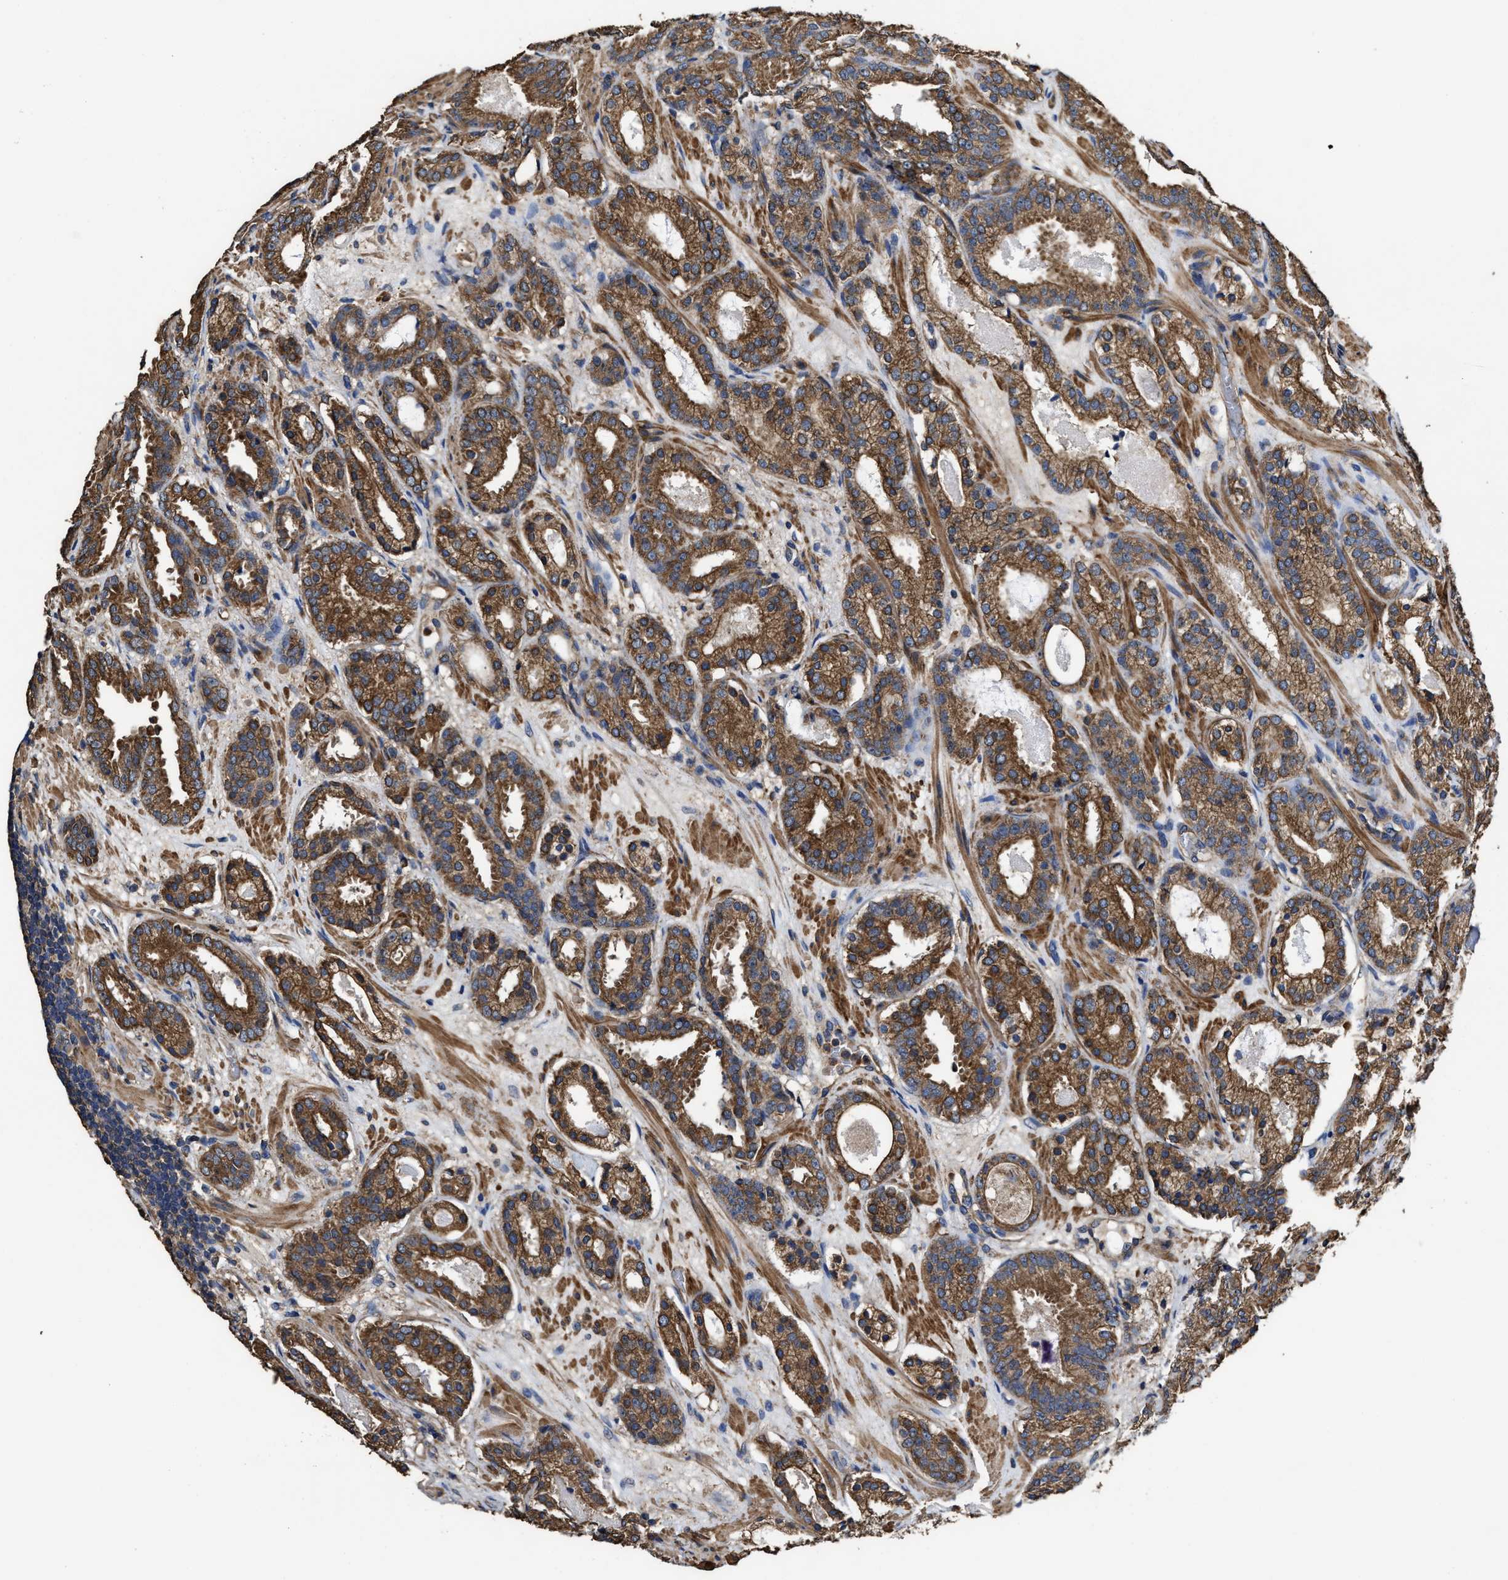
{"staining": {"intensity": "strong", "quantity": ">75%", "location": "cytoplasmic/membranous"}, "tissue": "prostate cancer", "cell_type": "Tumor cells", "image_type": "cancer", "snomed": [{"axis": "morphology", "description": "Adenocarcinoma, Low grade"}, {"axis": "topography", "description": "Prostate"}], "caption": "Prostate cancer stained with a brown dye displays strong cytoplasmic/membranous positive positivity in approximately >75% of tumor cells.", "gene": "SFXN4", "patient": {"sex": "male", "age": 69}}